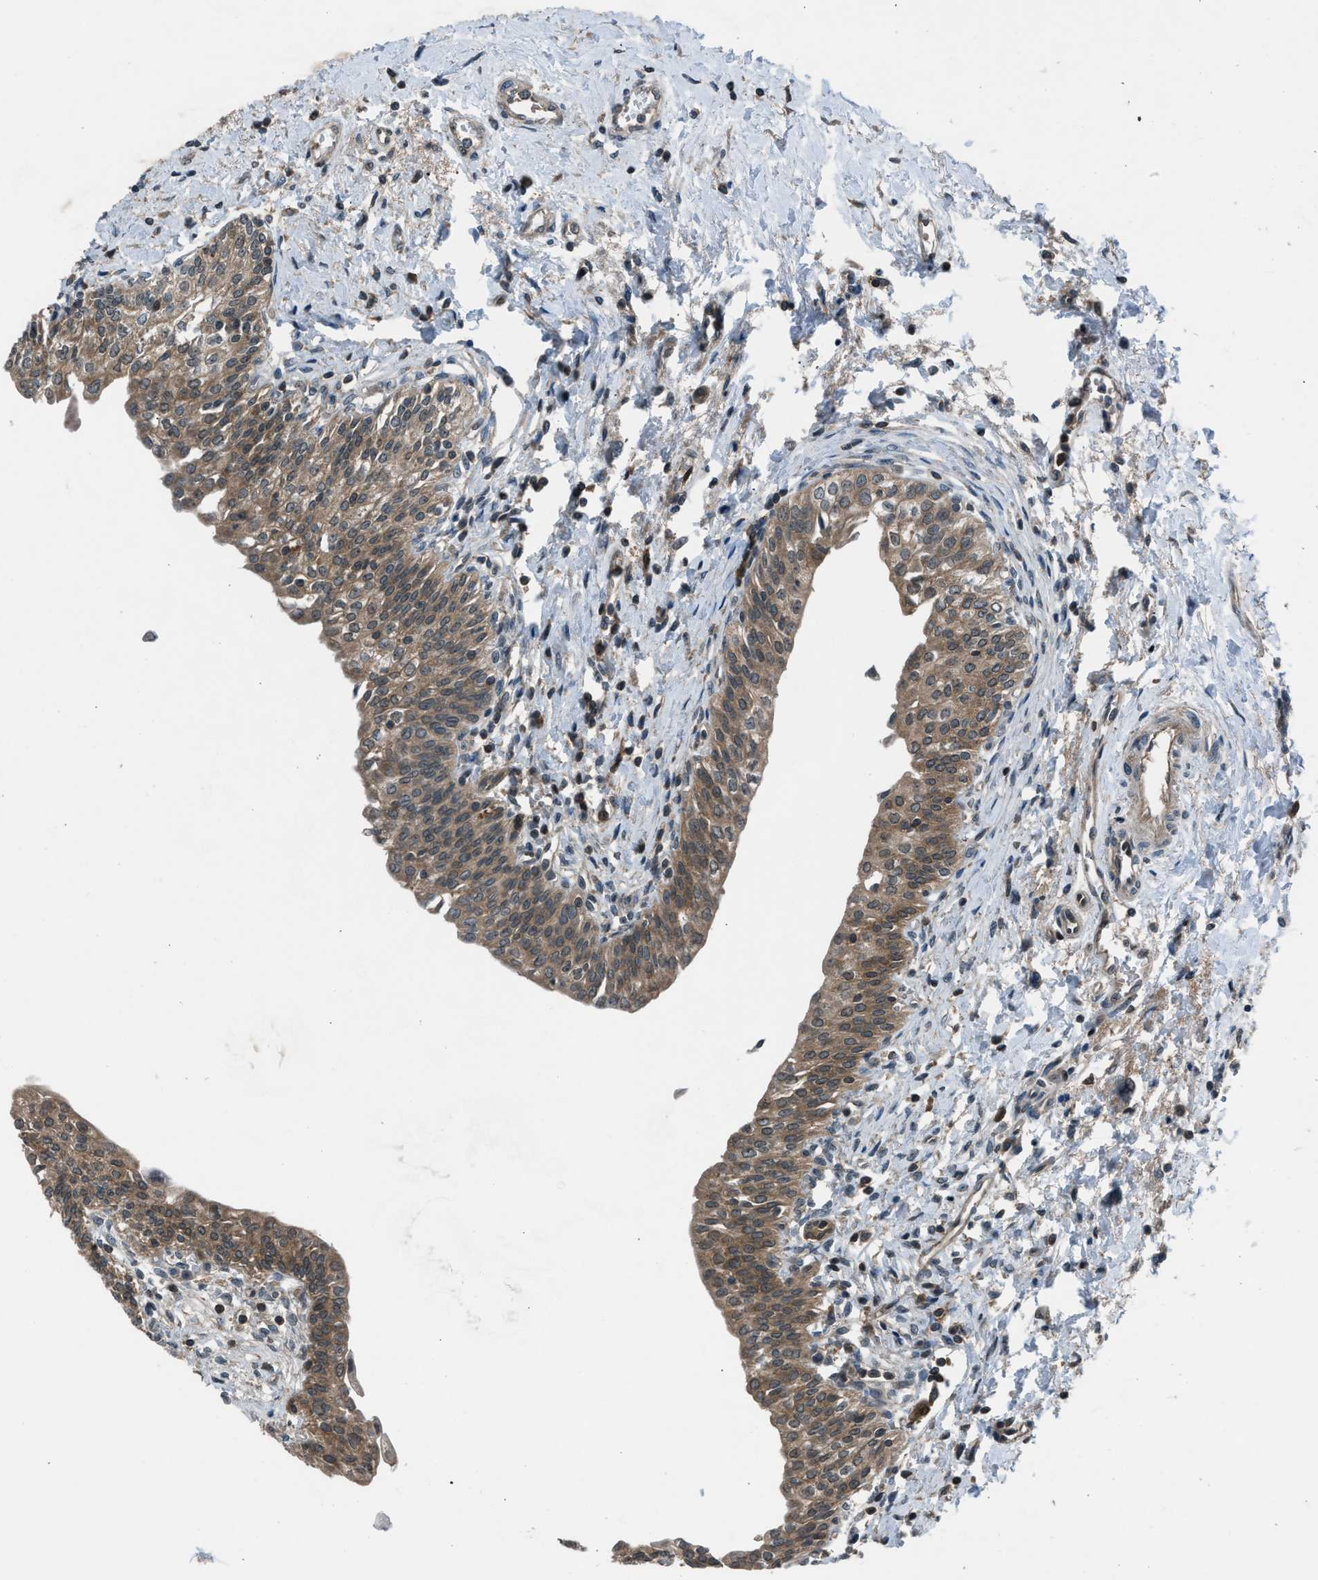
{"staining": {"intensity": "moderate", "quantity": ">75%", "location": "cytoplasmic/membranous"}, "tissue": "urinary bladder", "cell_type": "Urothelial cells", "image_type": "normal", "snomed": [{"axis": "morphology", "description": "Normal tissue, NOS"}, {"axis": "topography", "description": "Urinary bladder"}], "caption": "Protein staining of benign urinary bladder shows moderate cytoplasmic/membranous staining in approximately >75% of urothelial cells.", "gene": "LMLN", "patient": {"sex": "male", "age": 55}}